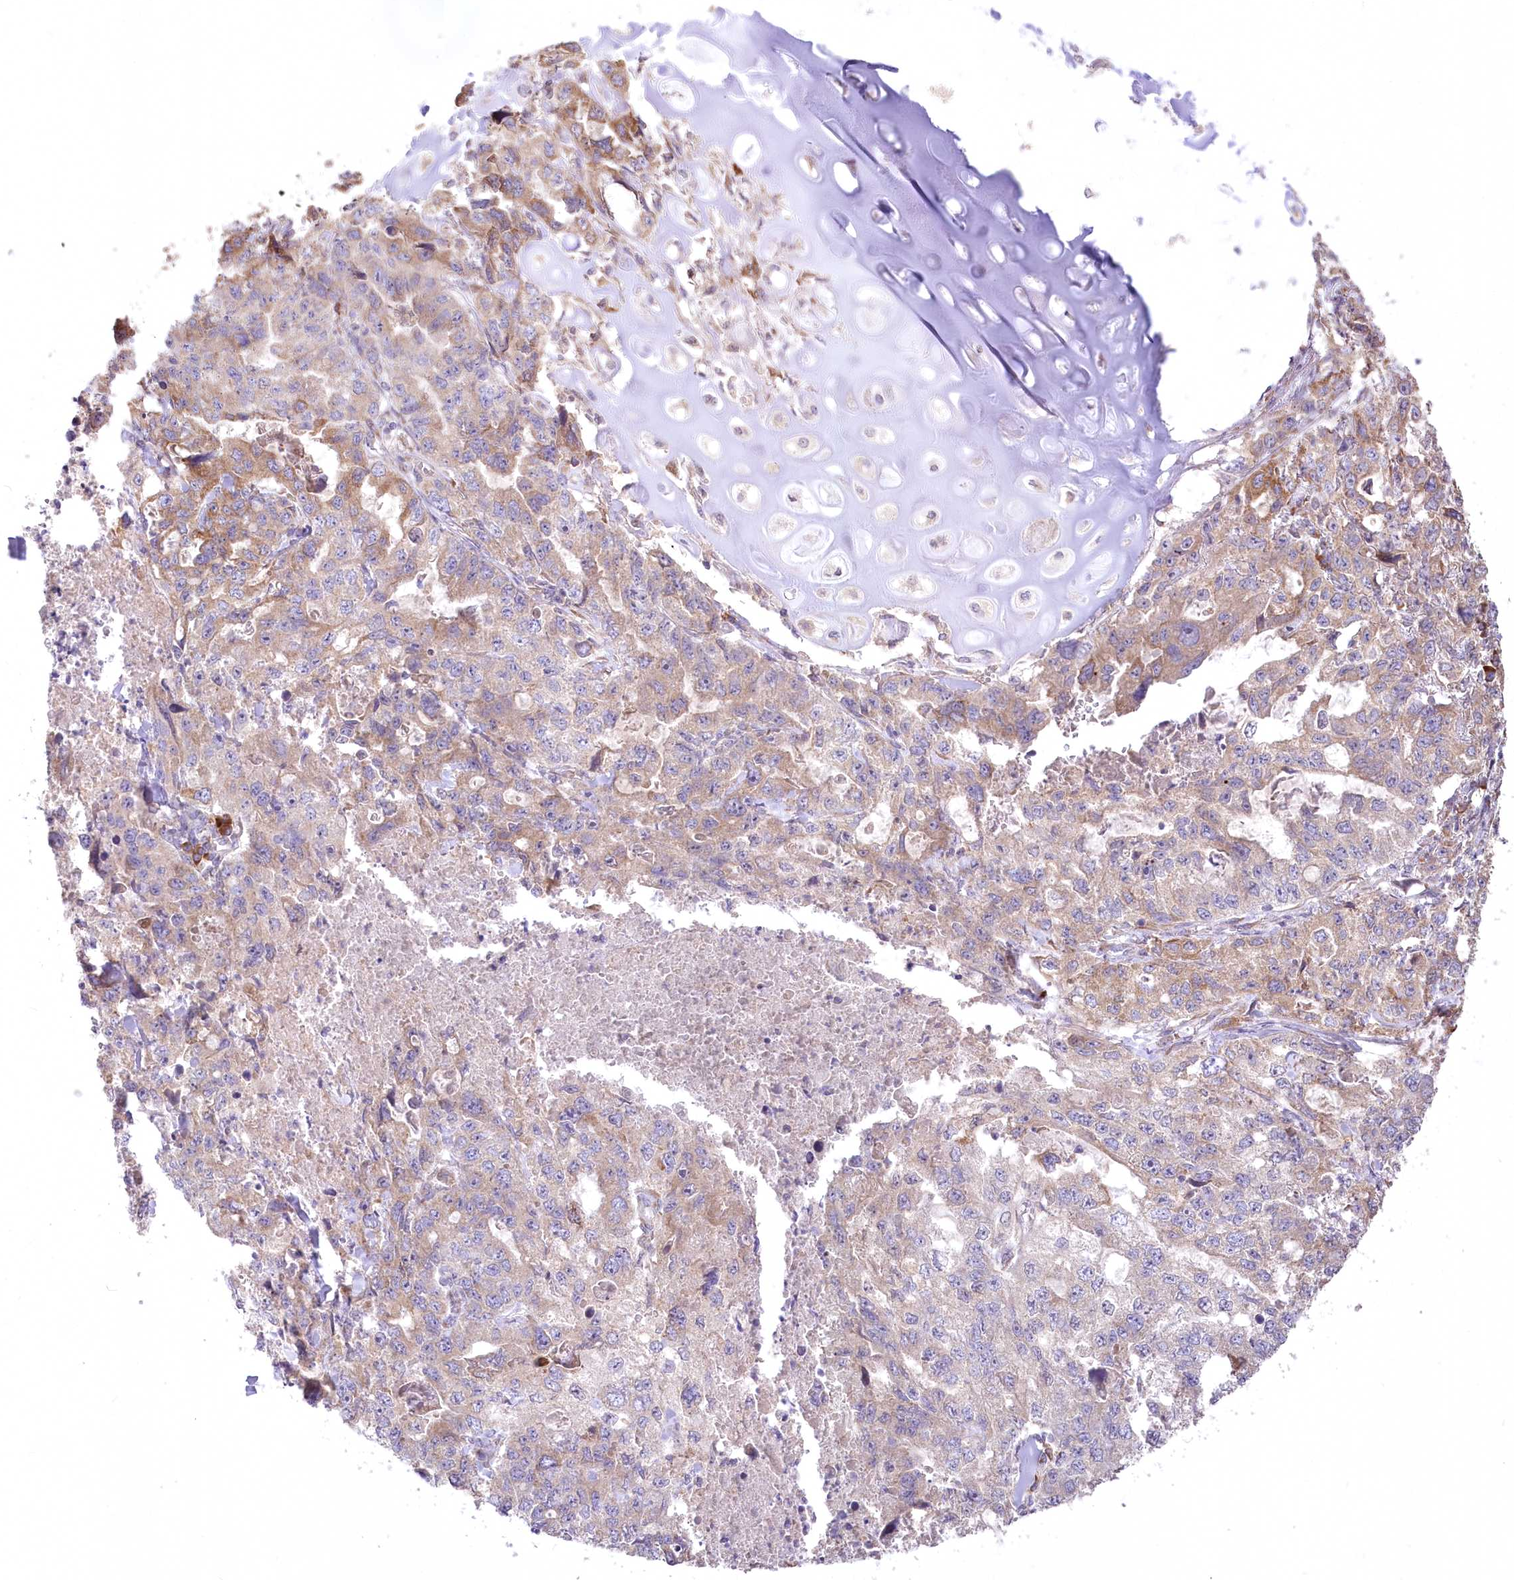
{"staining": {"intensity": "moderate", "quantity": "25%-75%", "location": "cytoplasmic/membranous"}, "tissue": "lung cancer", "cell_type": "Tumor cells", "image_type": "cancer", "snomed": [{"axis": "morphology", "description": "Adenocarcinoma, NOS"}, {"axis": "topography", "description": "Lung"}], "caption": "IHC (DAB) staining of lung adenocarcinoma exhibits moderate cytoplasmic/membranous protein expression in approximately 25%-75% of tumor cells.", "gene": "STT3B", "patient": {"sex": "female", "age": 51}}